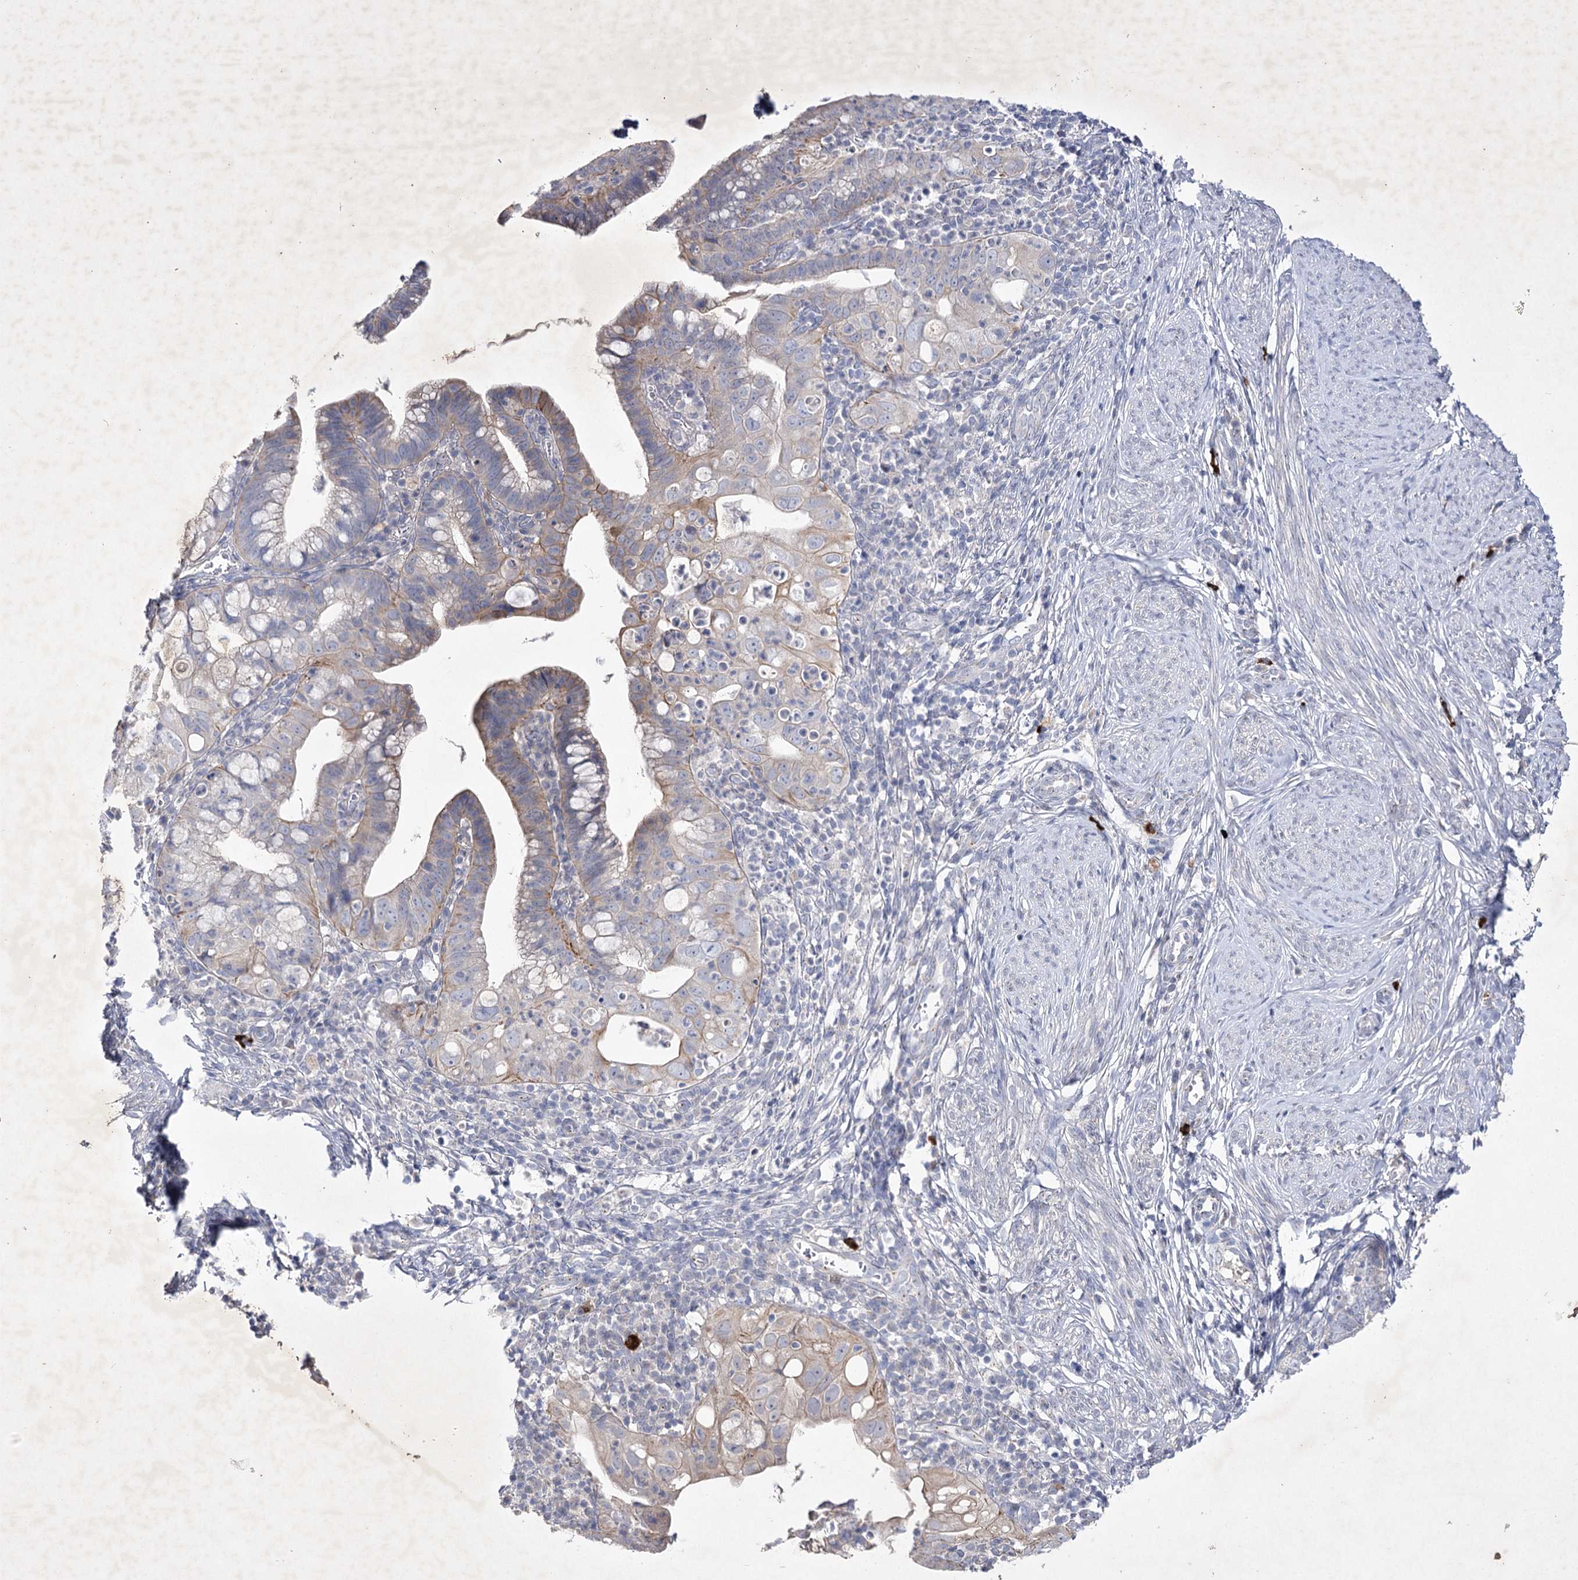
{"staining": {"intensity": "weak", "quantity": "<25%", "location": "cytoplasmic/membranous"}, "tissue": "cervical cancer", "cell_type": "Tumor cells", "image_type": "cancer", "snomed": [{"axis": "morphology", "description": "Adenocarcinoma, NOS"}, {"axis": "topography", "description": "Cervix"}], "caption": "Tumor cells show no significant expression in cervical cancer (adenocarcinoma). (IHC, brightfield microscopy, high magnification).", "gene": "COX15", "patient": {"sex": "female", "age": 36}}